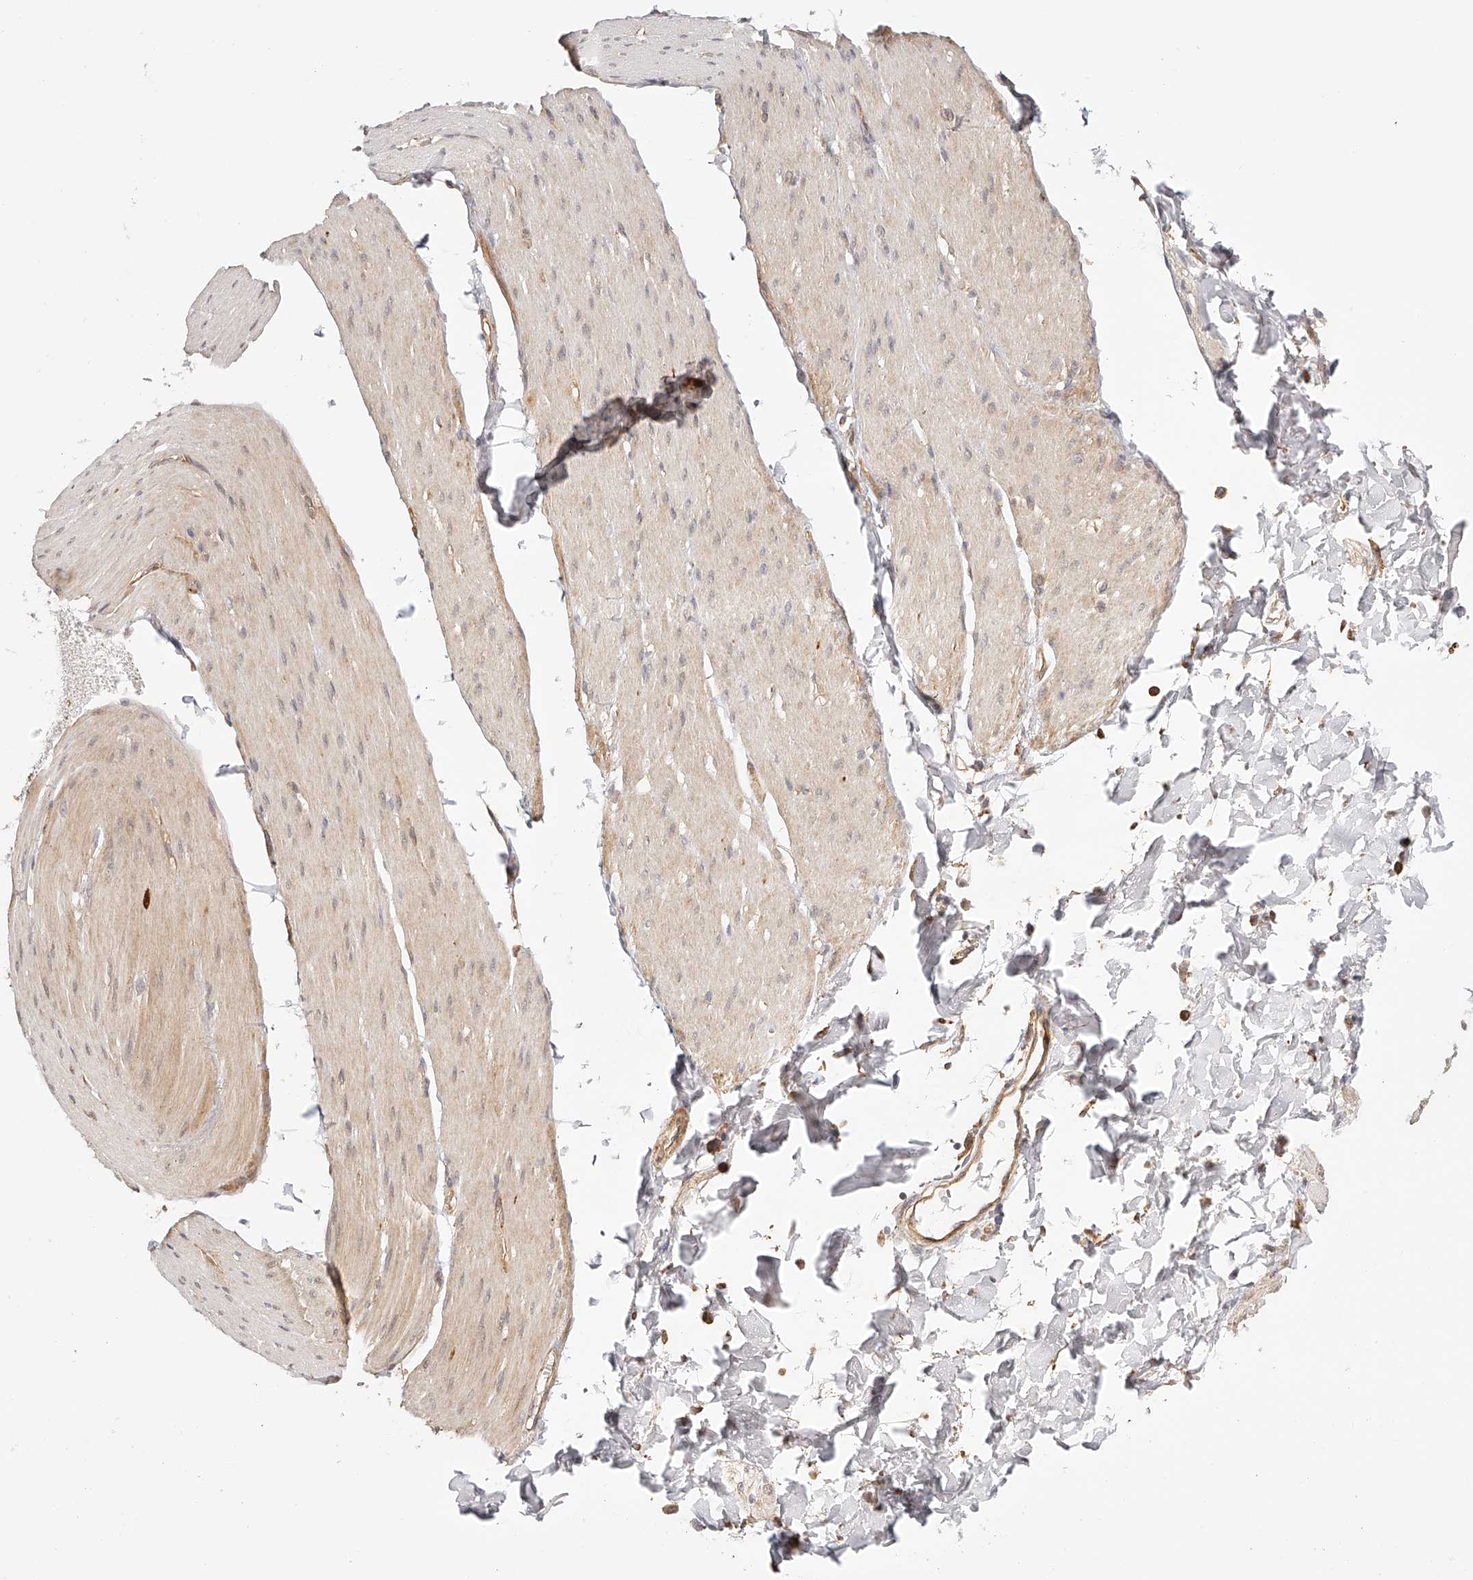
{"staining": {"intensity": "moderate", "quantity": "25%-75%", "location": "cytoplasmic/membranous"}, "tissue": "smooth muscle", "cell_type": "Smooth muscle cells", "image_type": "normal", "snomed": [{"axis": "morphology", "description": "Normal tissue, NOS"}, {"axis": "topography", "description": "Smooth muscle"}, {"axis": "topography", "description": "Small intestine"}], "caption": "Immunohistochemical staining of unremarkable human smooth muscle displays moderate cytoplasmic/membranous protein expression in about 25%-75% of smooth muscle cells.", "gene": "SYNC", "patient": {"sex": "female", "age": 84}}